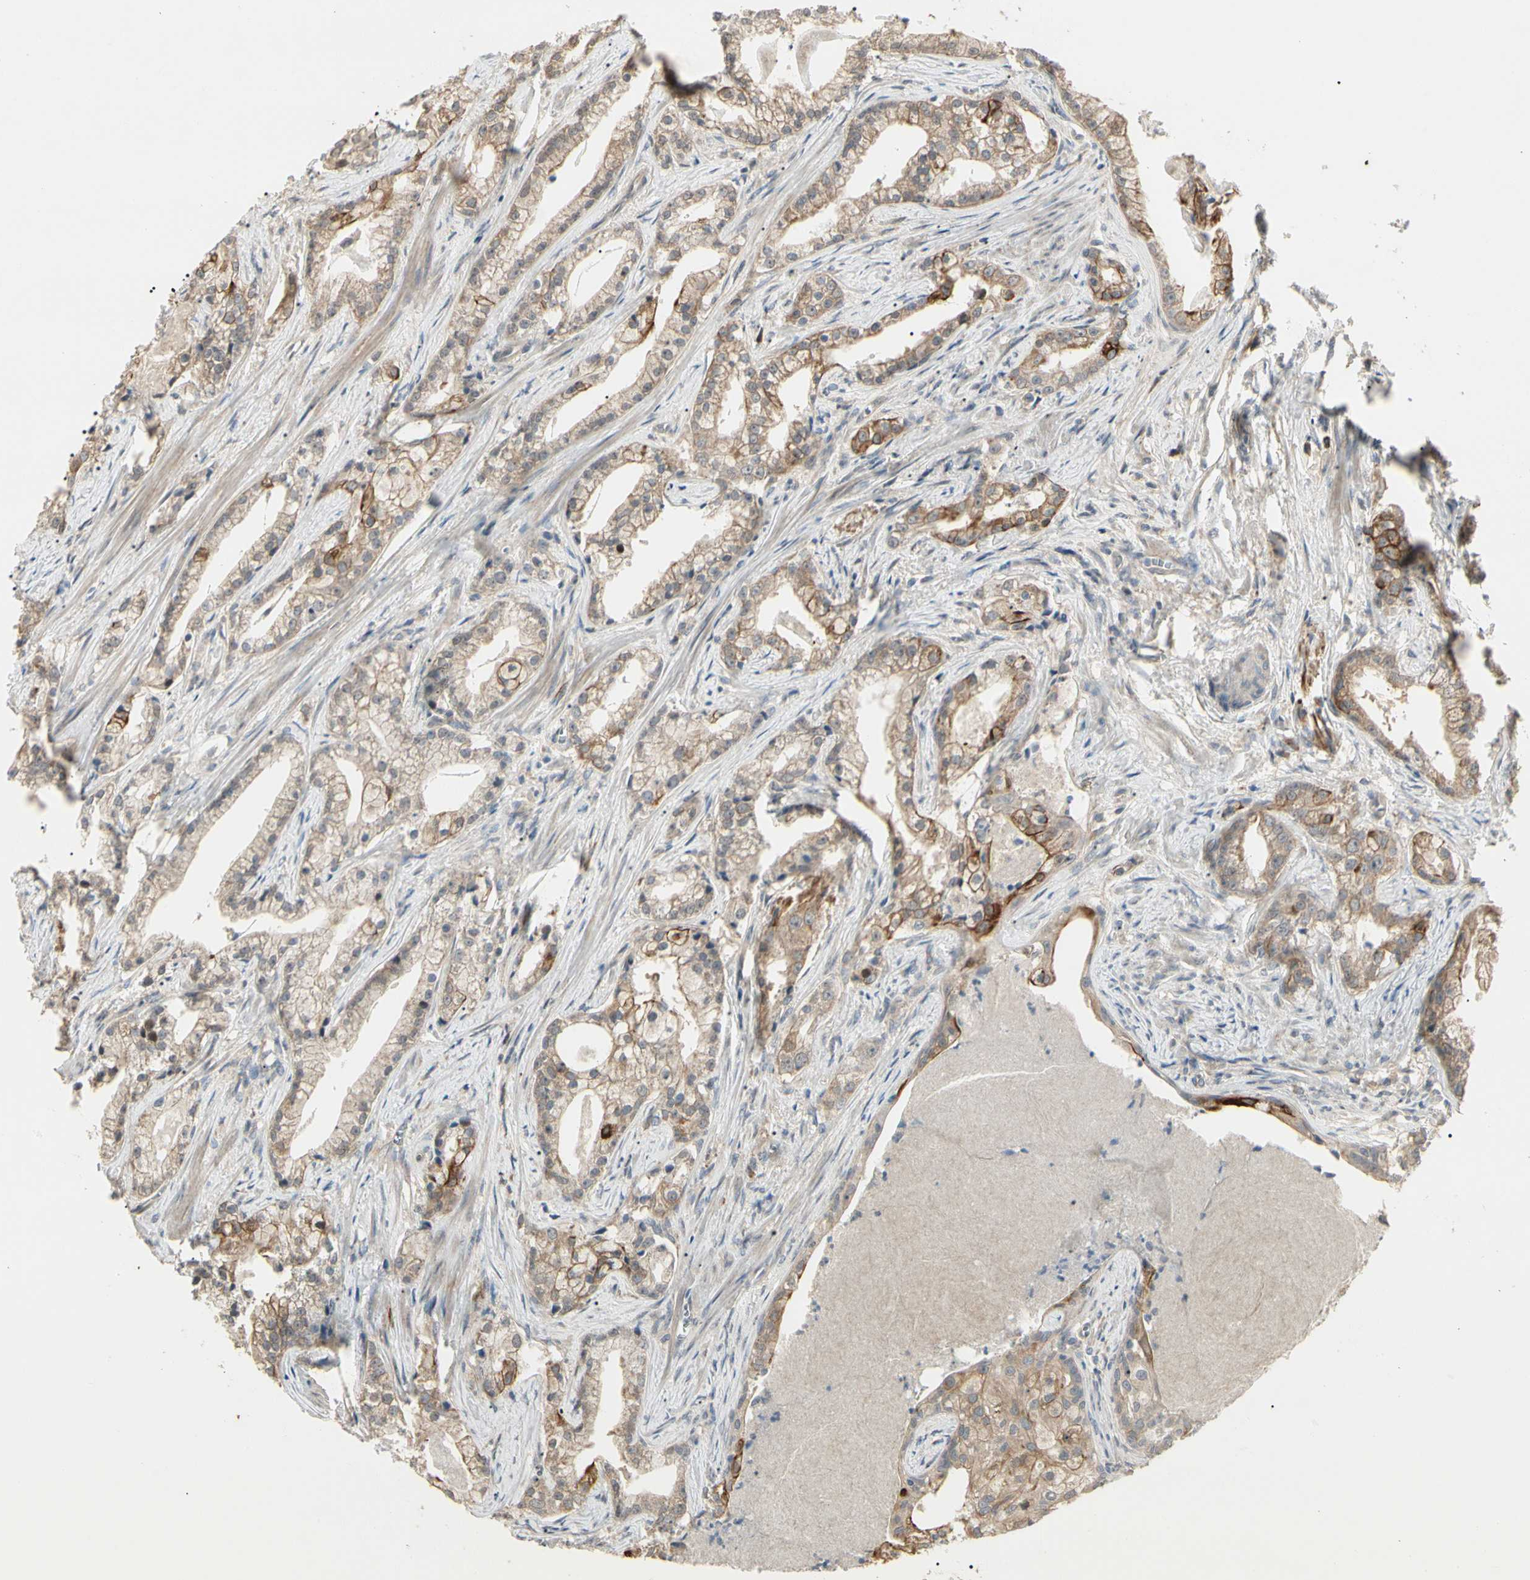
{"staining": {"intensity": "weak", "quantity": "25%-75%", "location": "cytoplasmic/membranous"}, "tissue": "prostate cancer", "cell_type": "Tumor cells", "image_type": "cancer", "snomed": [{"axis": "morphology", "description": "Adenocarcinoma, Low grade"}, {"axis": "topography", "description": "Prostate"}], "caption": "Tumor cells display low levels of weak cytoplasmic/membranous expression in approximately 25%-75% of cells in human prostate cancer.", "gene": "ATG4C", "patient": {"sex": "male", "age": 59}}